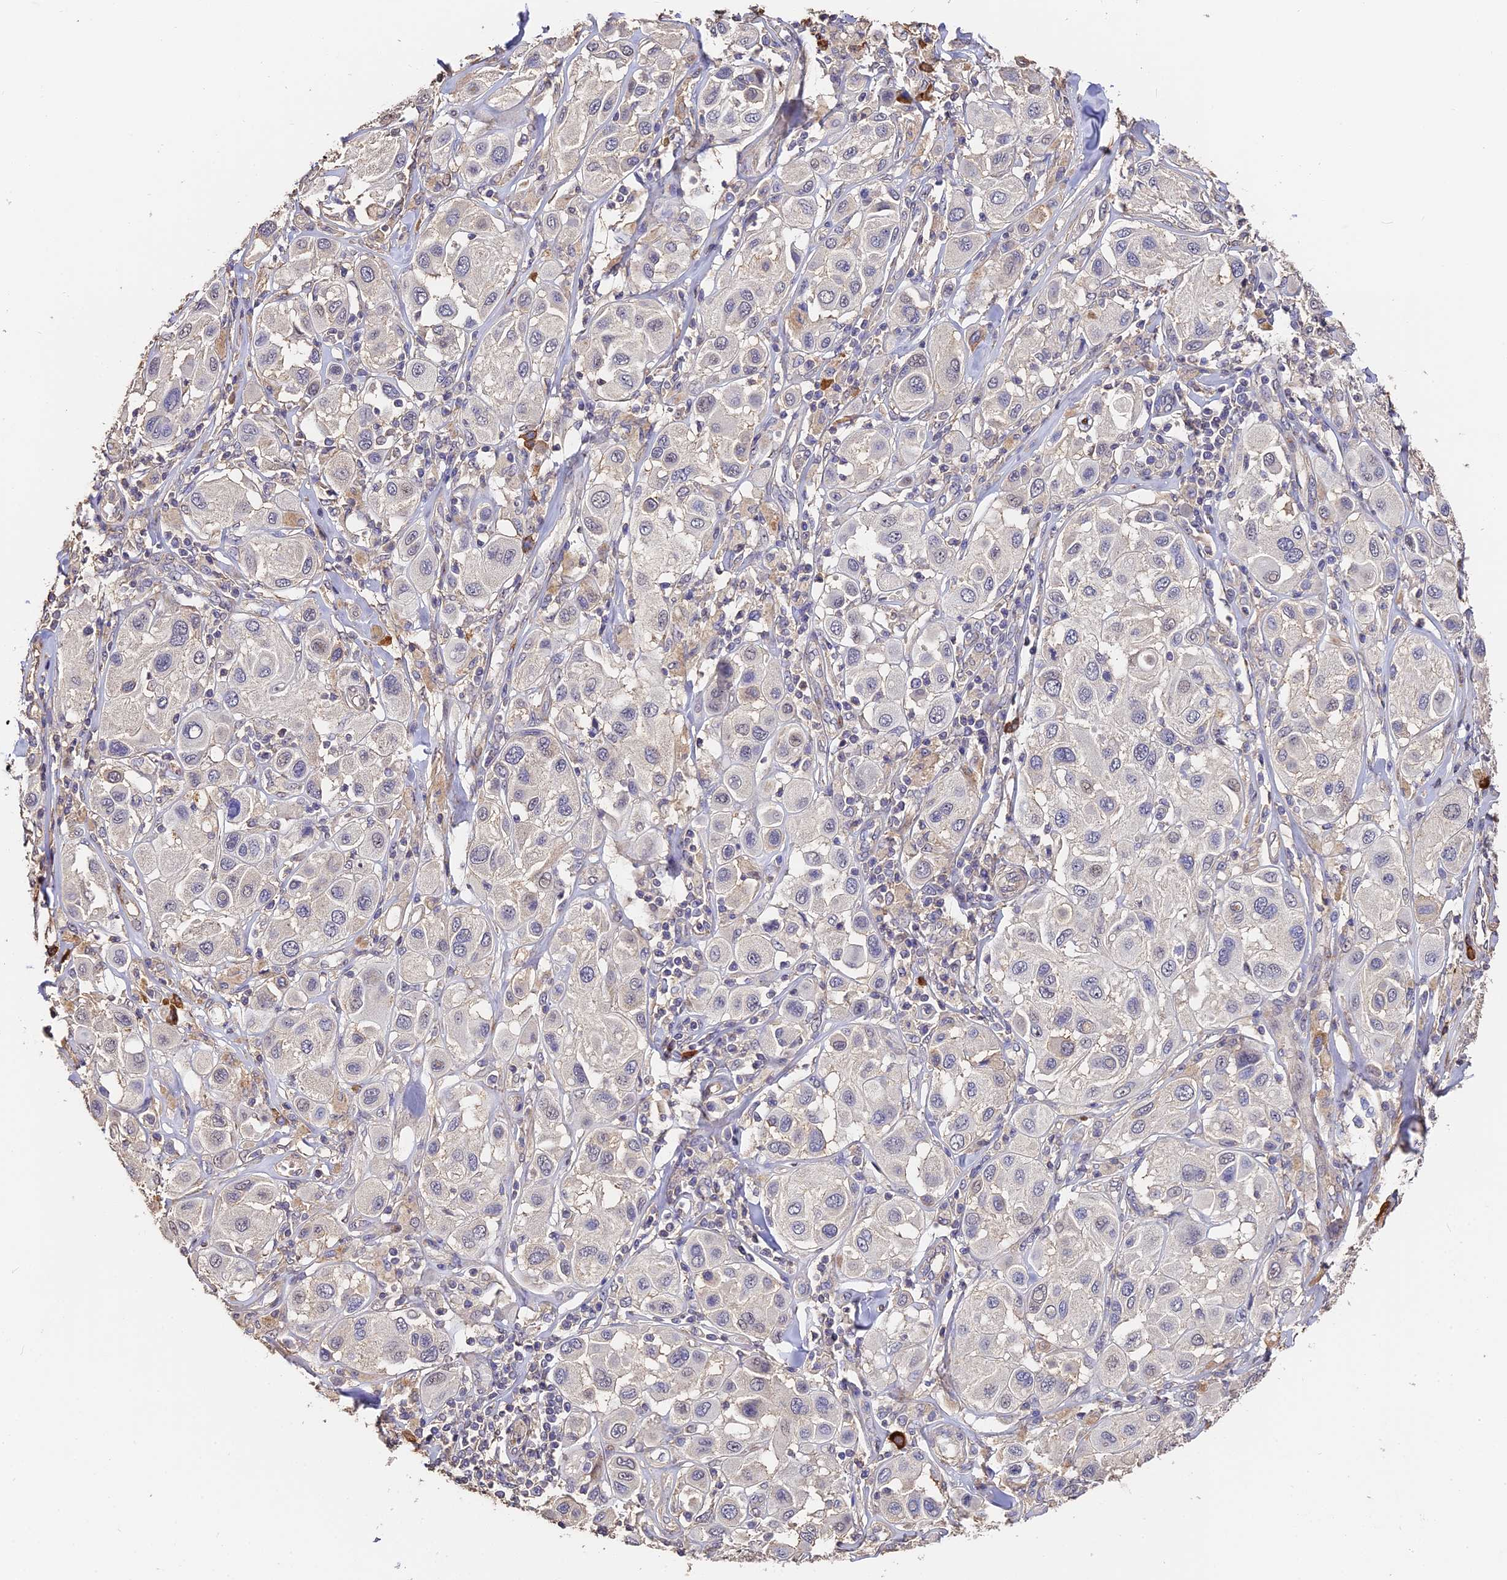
{"staining": {"intensity": "negative", "quantity": "none", "location": "none"}, "tissue": "melanoma", "cell_type": "Tumor cells", "image_type": "cancer", "snomed": [{"axis": "morphology", "description": "Malignant melanoma, Metastatic site"}, {"axis": "topography", "description": "Skin"}], "caption": "This is a micrograph of IHC staining of malignant melanoma (metastatic site), which shows no expression in tumor cells.", "gene": "SLC11A1", "patient": {"sex": "male", "age": 41}}